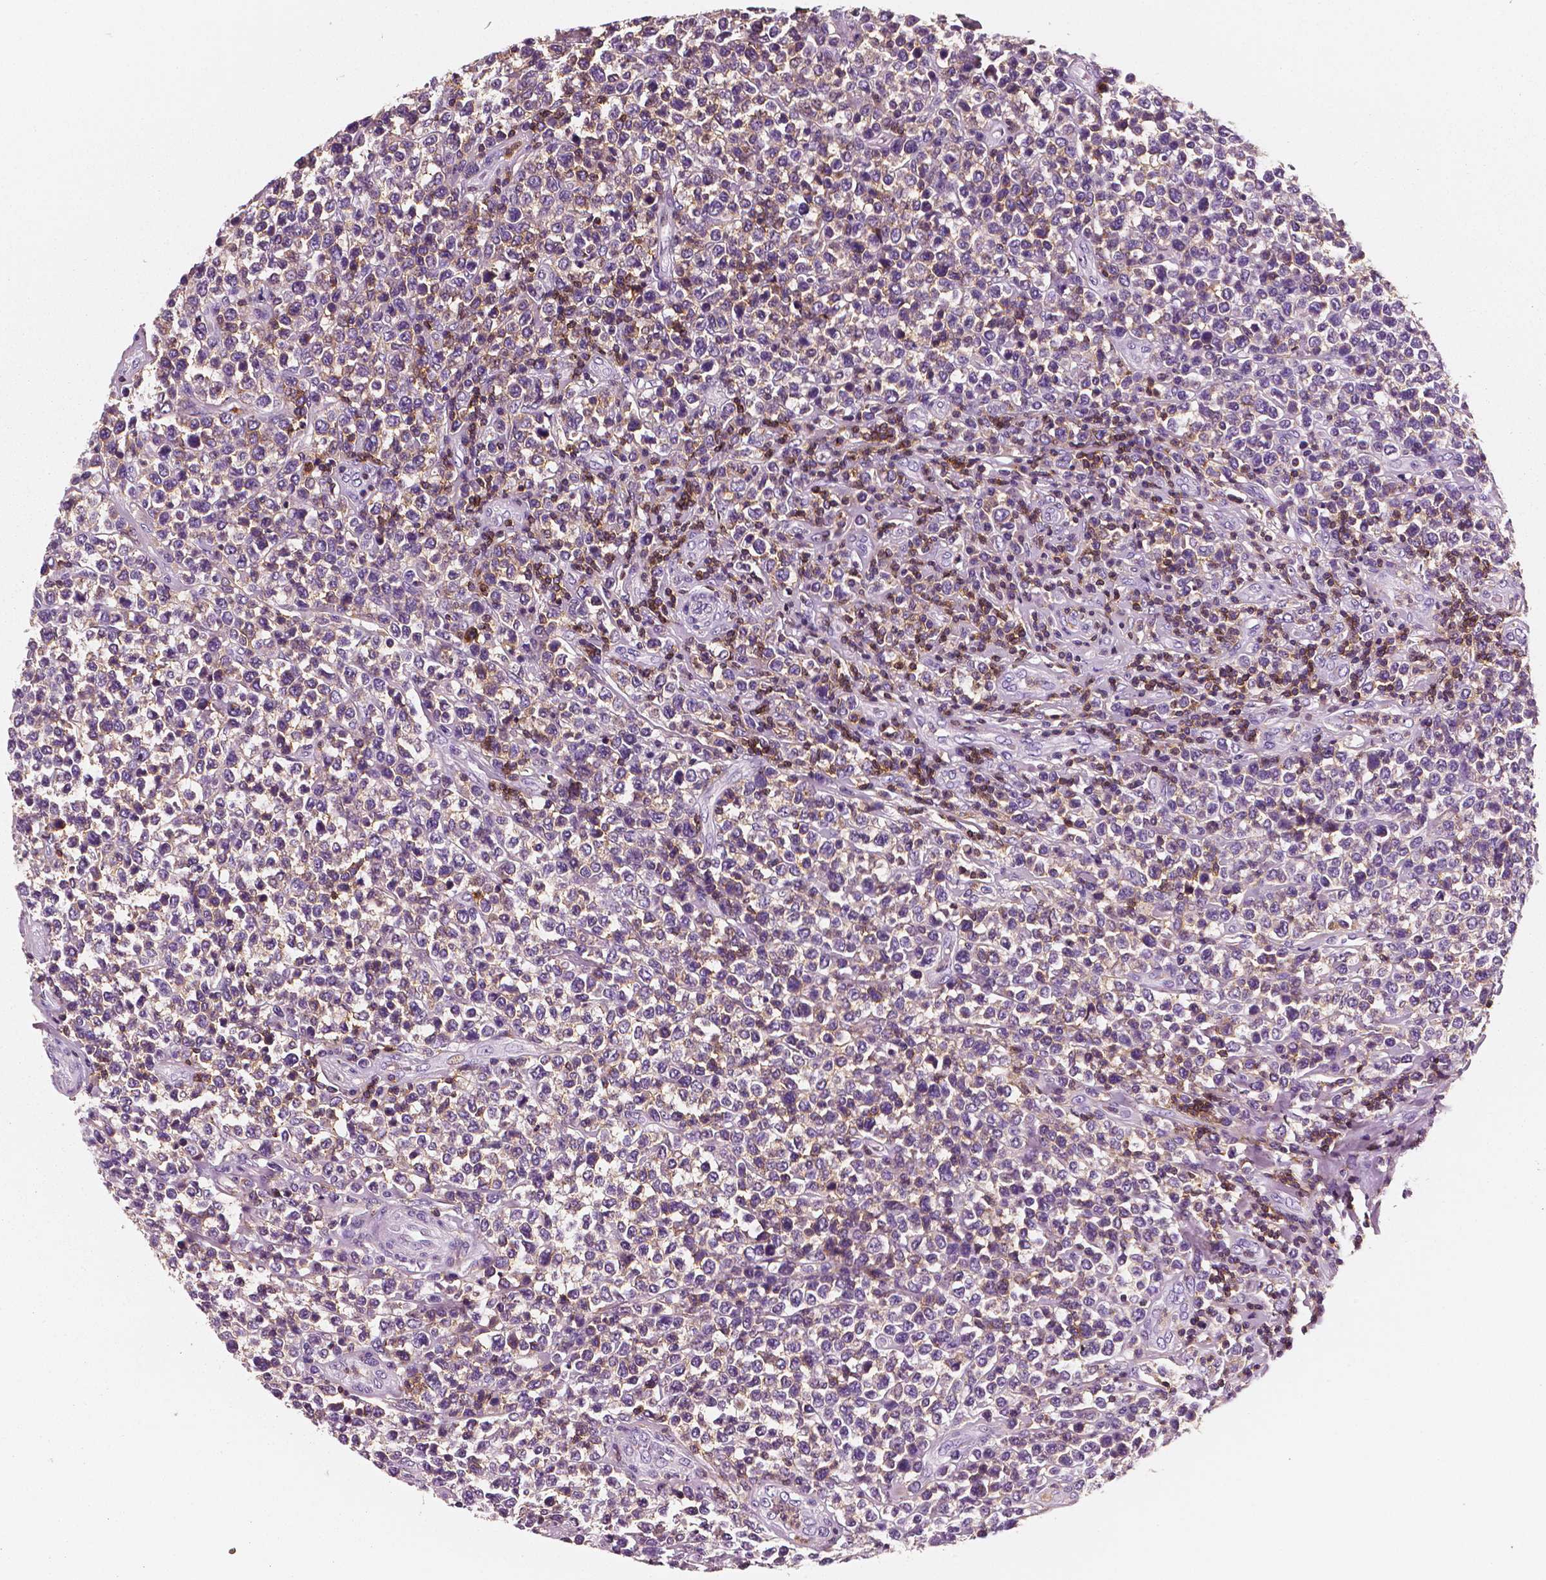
{"staining": {"intensity": "moderate", "quantity": "<25%", "location": "cytoplasmic/membranous"}, "tissue": "lymphoma", "cell_type": "Tumor cells", "image_type": "cancer", "snomed": [{"axis": "morphology", "description": "Malignant lymphoma, non-Hodgkin's type, High grade"}, {"axis": "topography", "description": "Soft tissue"}], "caption": "Protein positivity by immunohistochemistry (IHC) exhibits moderate cytoplasmic/membranous staining in approximately <25% of tumor cells in lymphoma. Ihc stains the protein of interest in brown and the nuclei are stained blue.", "gene": "PTPRC", "patient": {"sex": "female", "age": 56}}